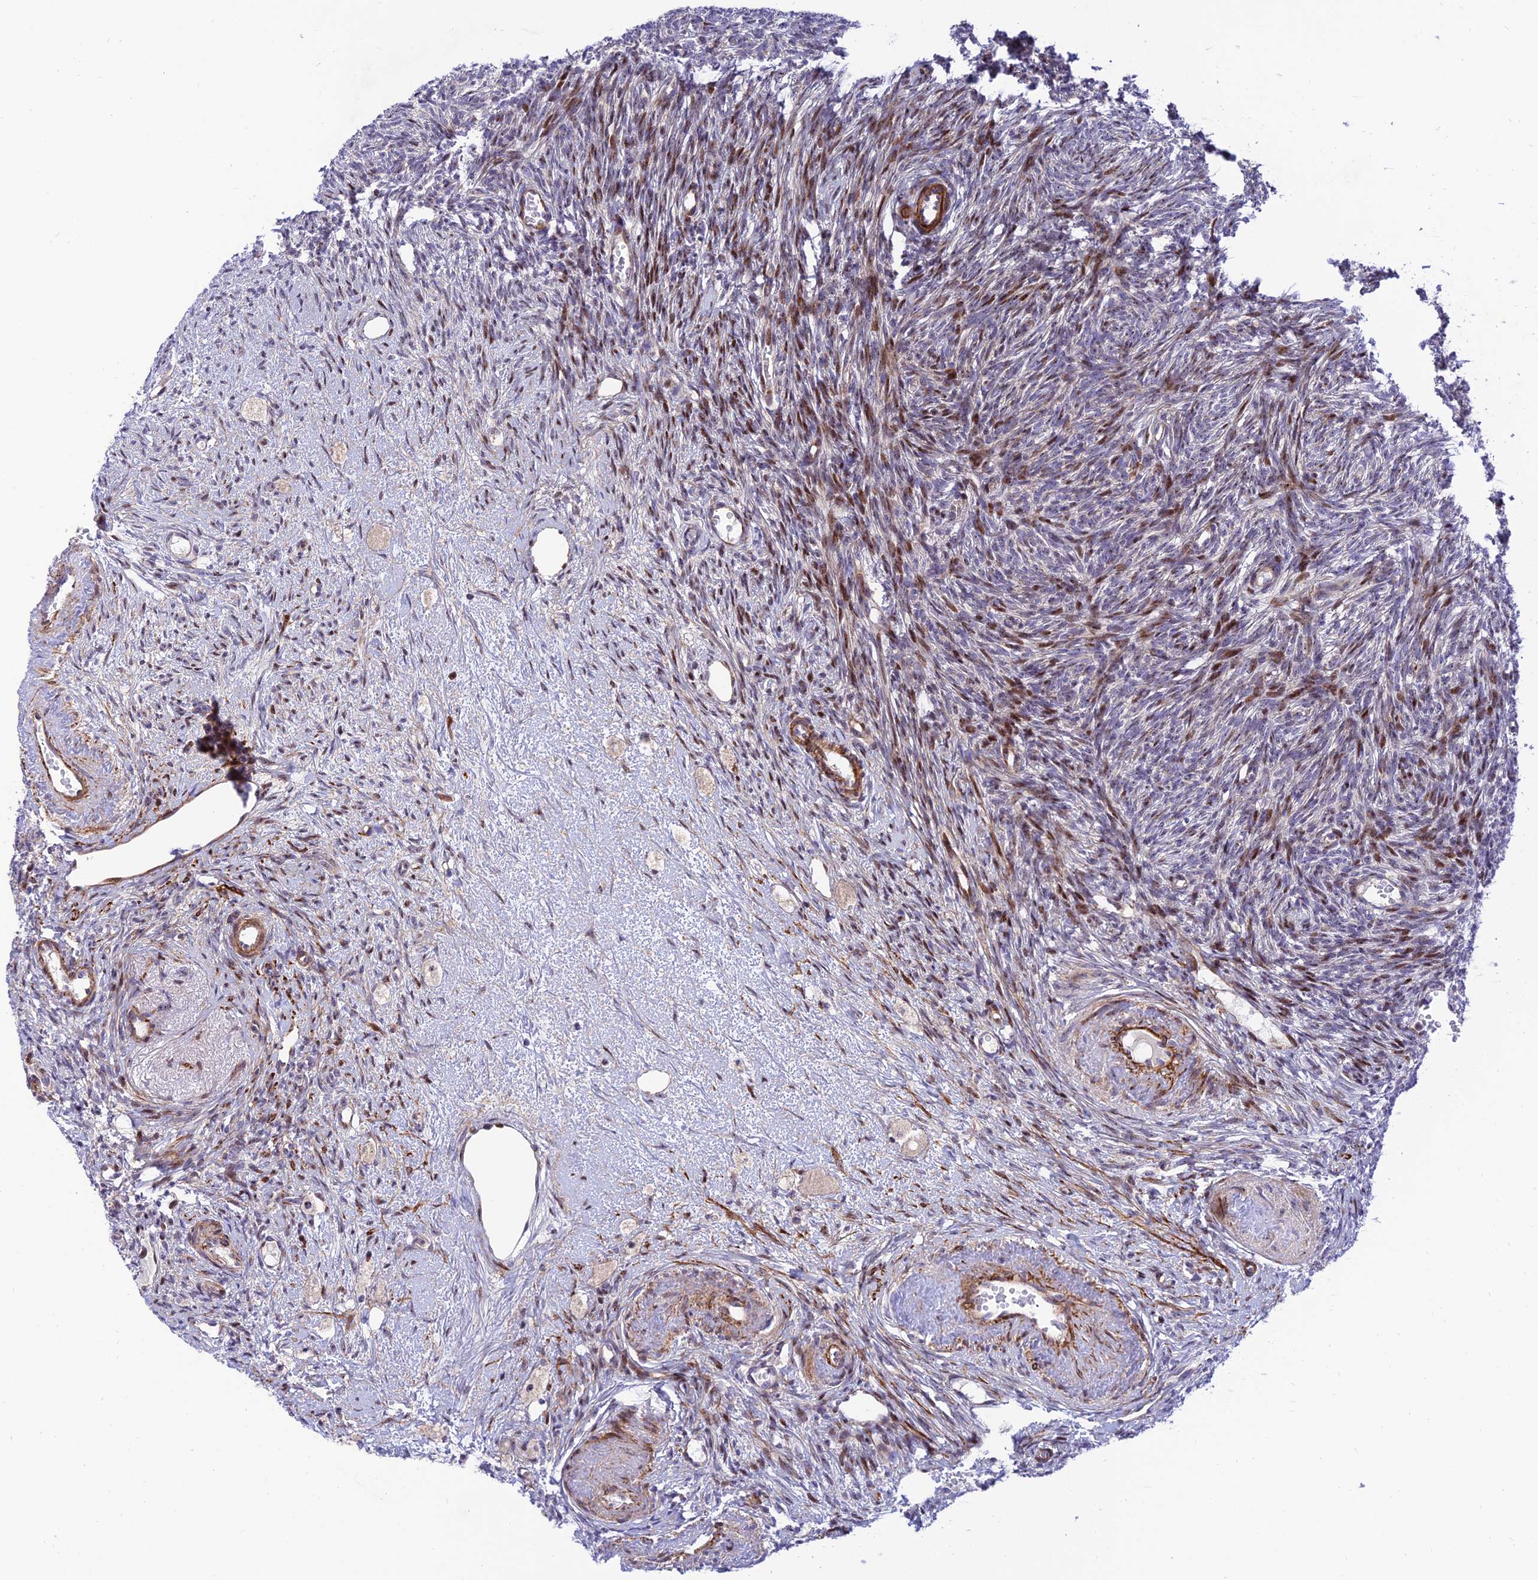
{"staining": {"intensity": "negative", "quantity": "none", "location": "none"}, "tissue": "ovary", "cell_type": "Ovarian stroma cells", "image_type": "normal", "snomed": [{"axis": "morphology", "description": "Normal tissue, NOS"}, {"axis": "topography", "description": "Ovary"}], "caption": "Photomicrograph shows no protein positivity in ovarian stroma cells of unremarkable ovary. (Immunohistochemistry (ihc), brightfield microscopy, high magnification).", "gene": "KBTBD7", "patient": {"sex": "female", "age": 51}}